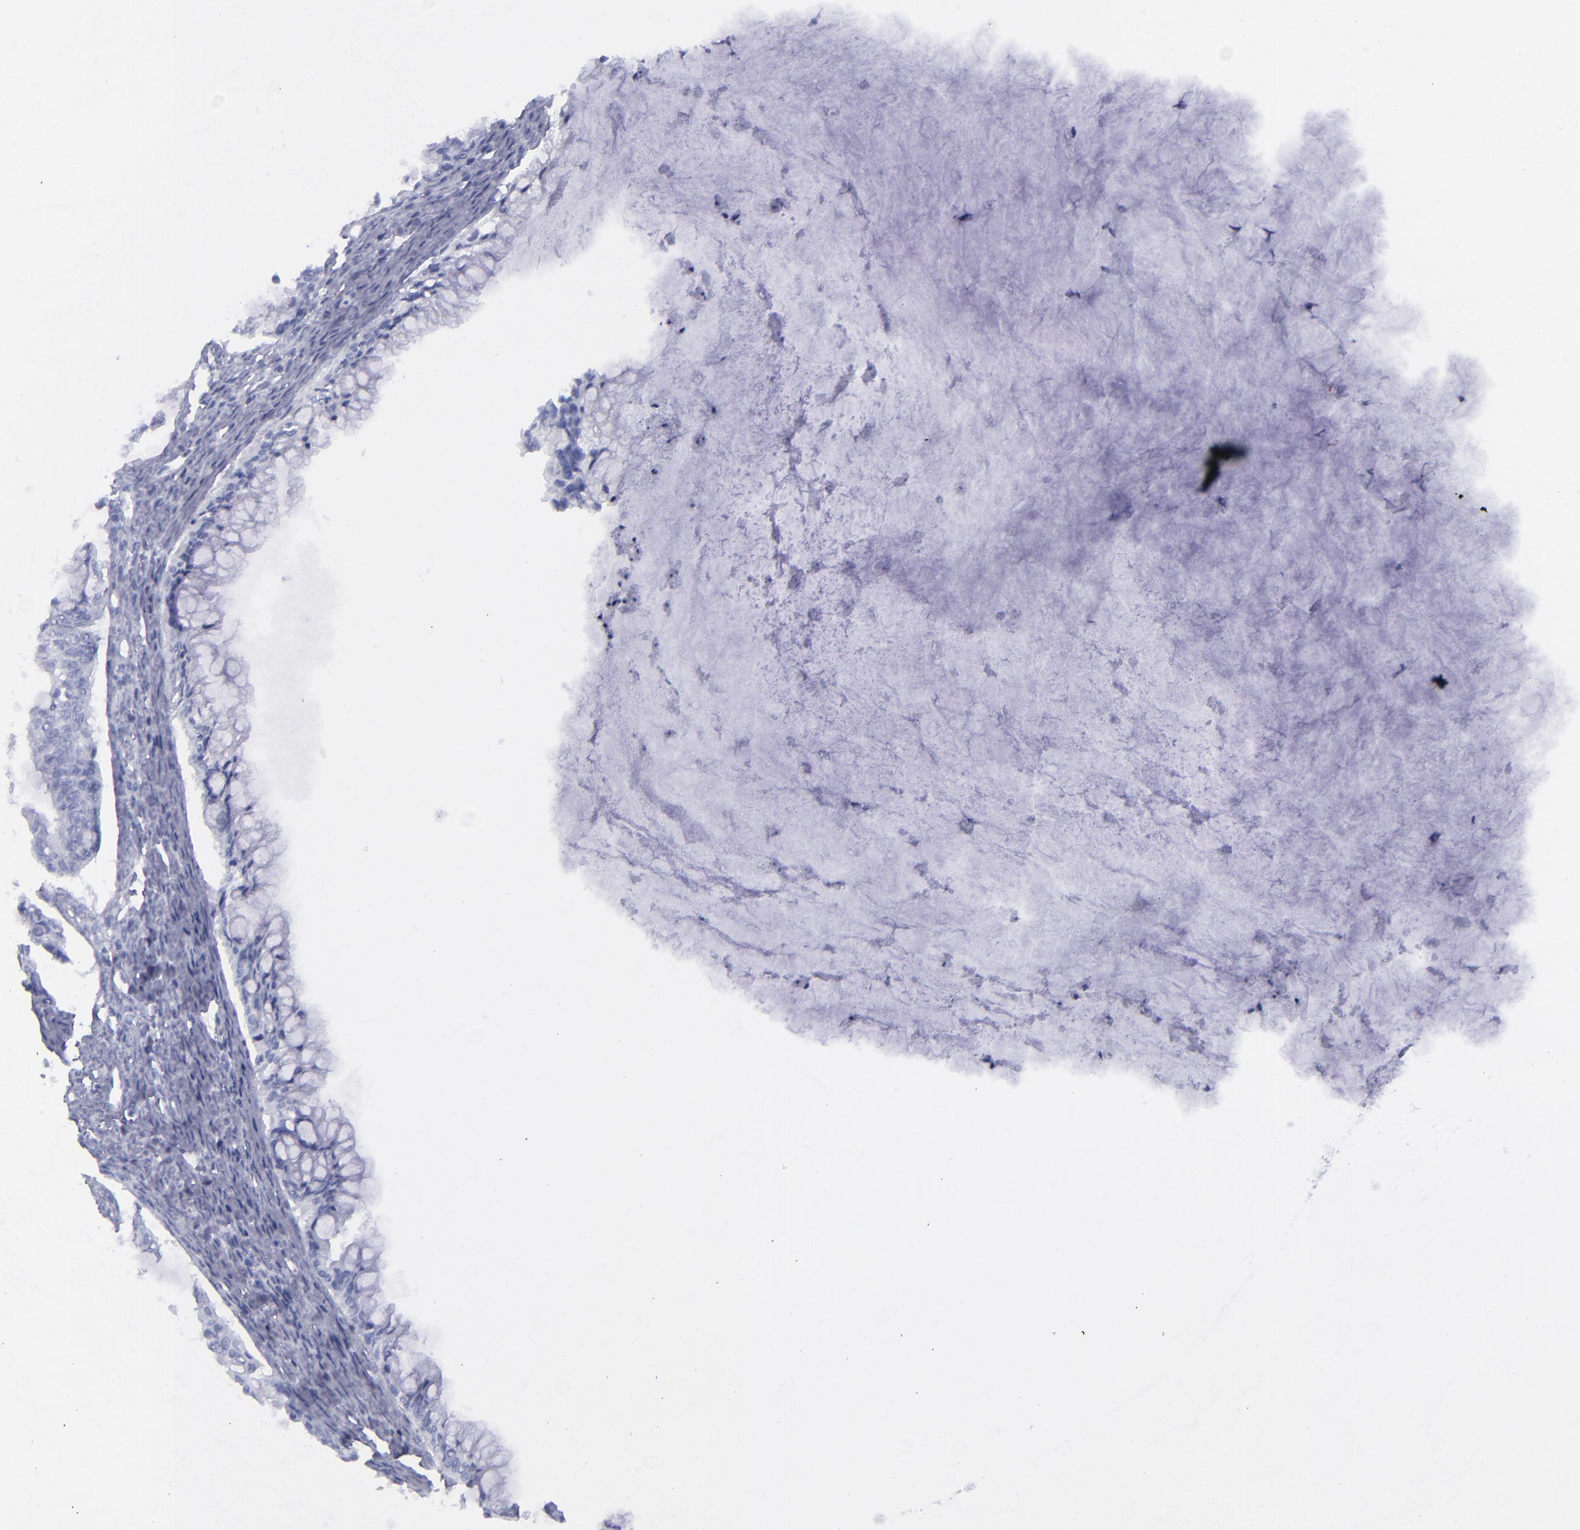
{"staining": {"intensity": "negative", "quantity": "none", "location": "none"}, "tissue": "ovarian cancer", "cell_type": "Tumor cells", "image_type": "cancer", "snomed": [{"axis": "morphology", "description": "Cystadenocarcinoma, mucinous, NOS"}, {"axis": "topography", "description": "Ovary"}], "caption": "Ovarian mucinous cystadenocarcinoma was stained to show a protein in brown. There is no significant expression in tumor cells.", "gene": "SELPLG", "patient": {"sex": "female", "age": 57}}